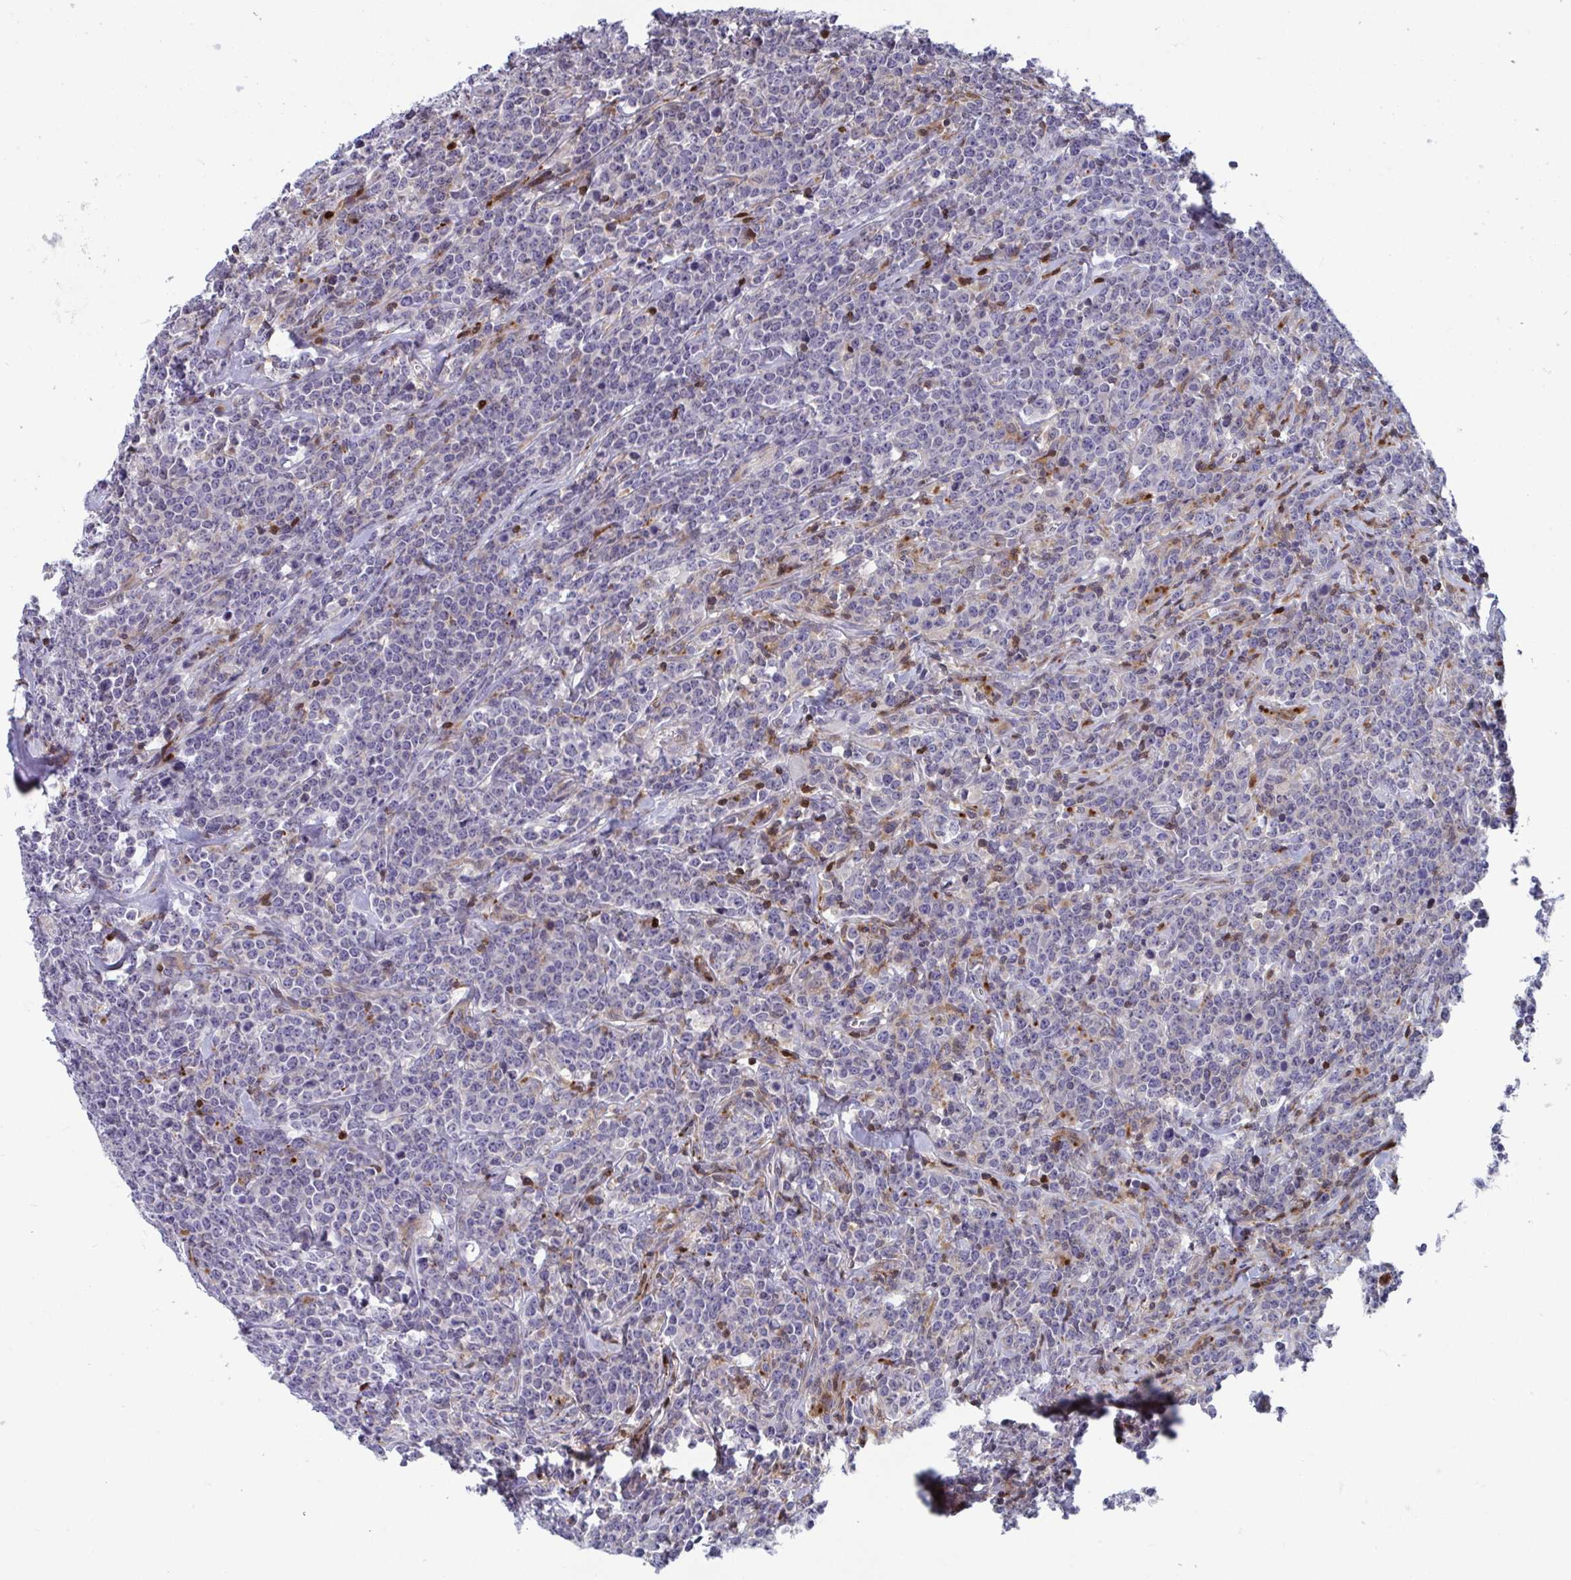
{"staining": {"intensity": "negative", "quantity": "none", "location": "none"}, "tissue": "lymphoma", "cell_type": "Tumor cells", "image_type": "cancer", "snomed": [{"axis": "morphology", "description": "Malignant lymphoma, non-Hodgkin's type, High grade"}, {"axis": "topography", "description": "Small intestine"}], "caption": "Lymphoma was stained to show a protein in brown. There is no significant positivity in tumor cells.", "gene": "AOC2", "patient": {"sex": "female", "age": 56}}